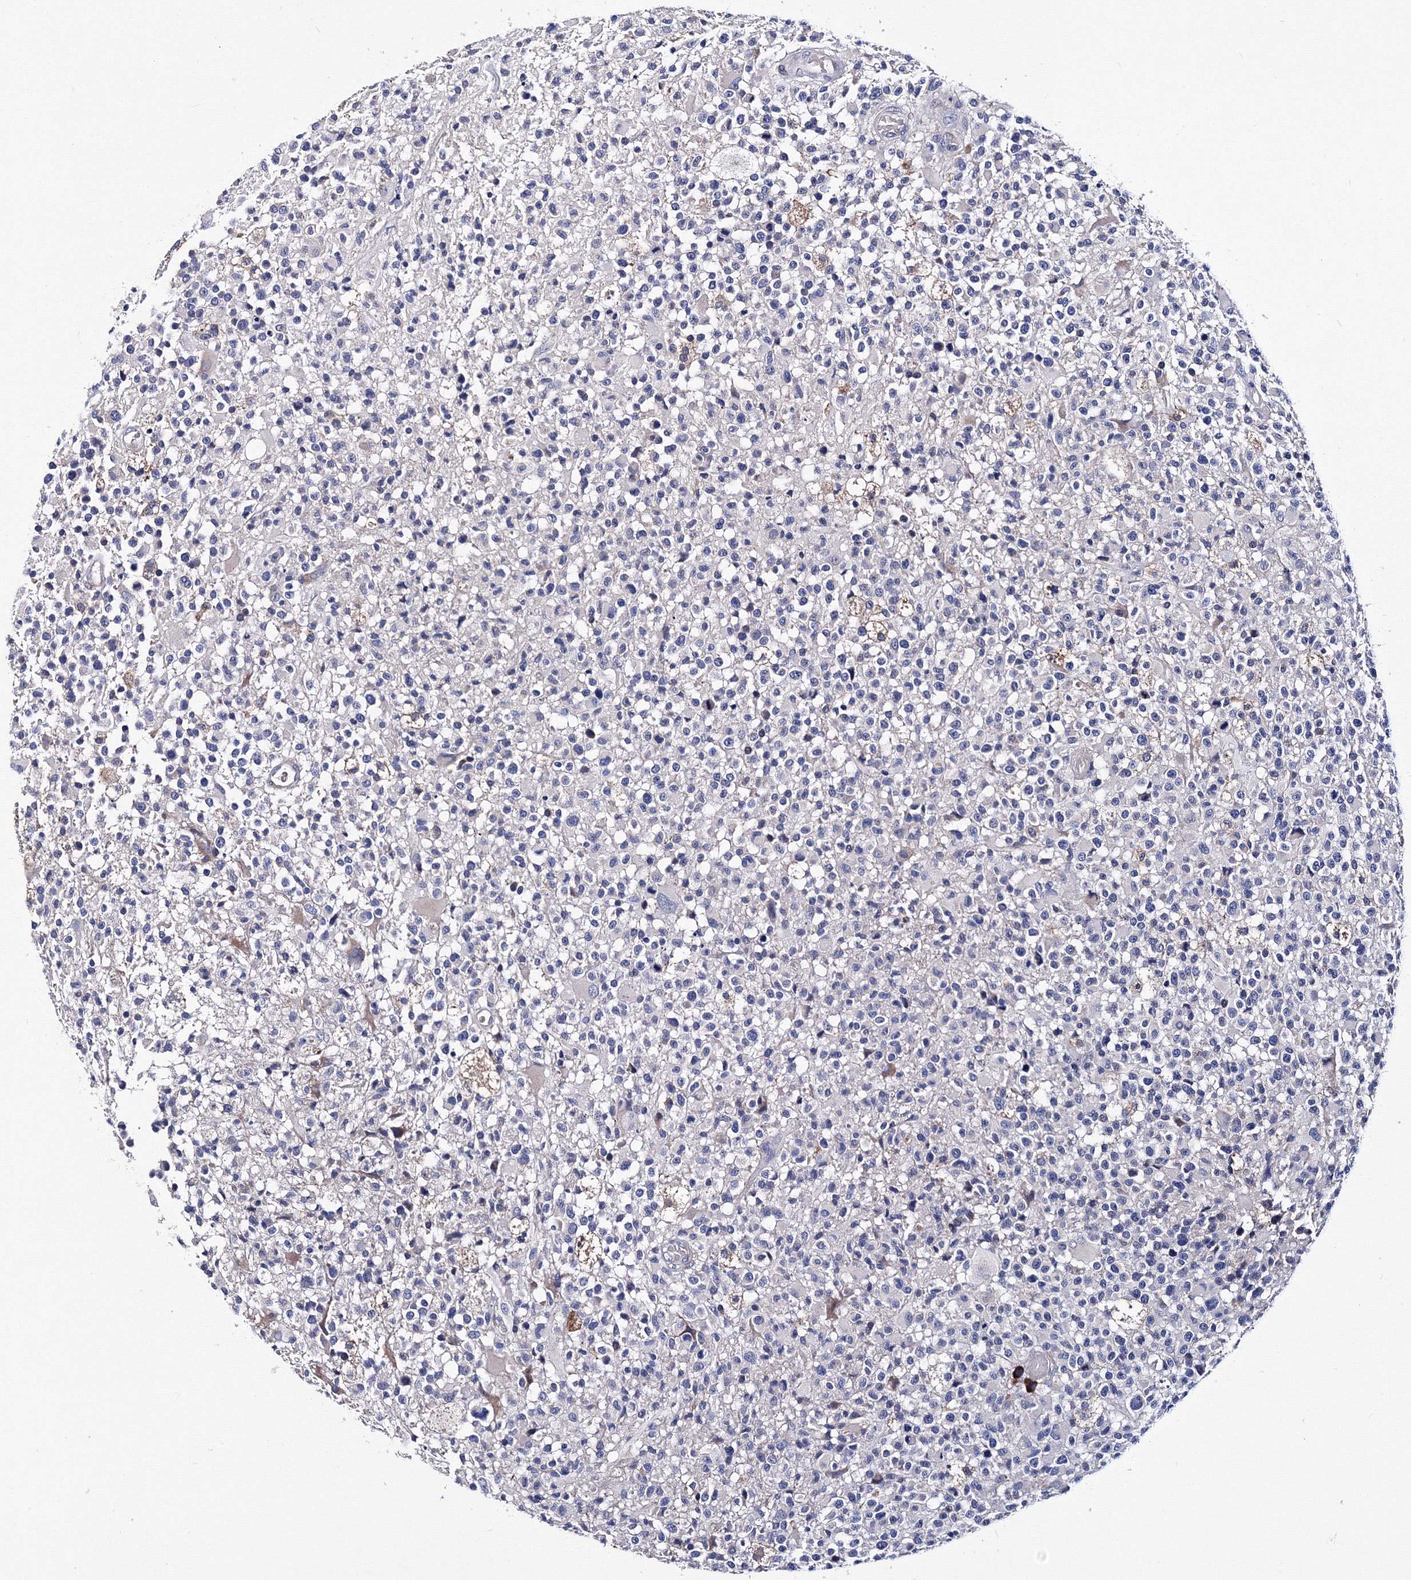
{"staining": {"intensity": "negative", "quantity": "none", "location": "none"}, "tissue": "glioma", "cell_type": "Tumor cells", "image_type": "cancer", "snomed": [{"axis": "morphology", "description": "Glioma, malignant, High grade"}, {"axis": "morphology", "description": "Glioblastoma, NOS"}, {"axis": "topography", "description": "Brain"}], "caption": "IHC of human glioblastoma demonstrates no staining in tumor cells. (Stains: DAB (3,3'-diaminobenzidine) IHC with hematoxylin counter stain, Microscopy: brightfield microscopy at high magnification).", "gene": "TRPM2", "patient": {"sex": "male", "age": 60}}